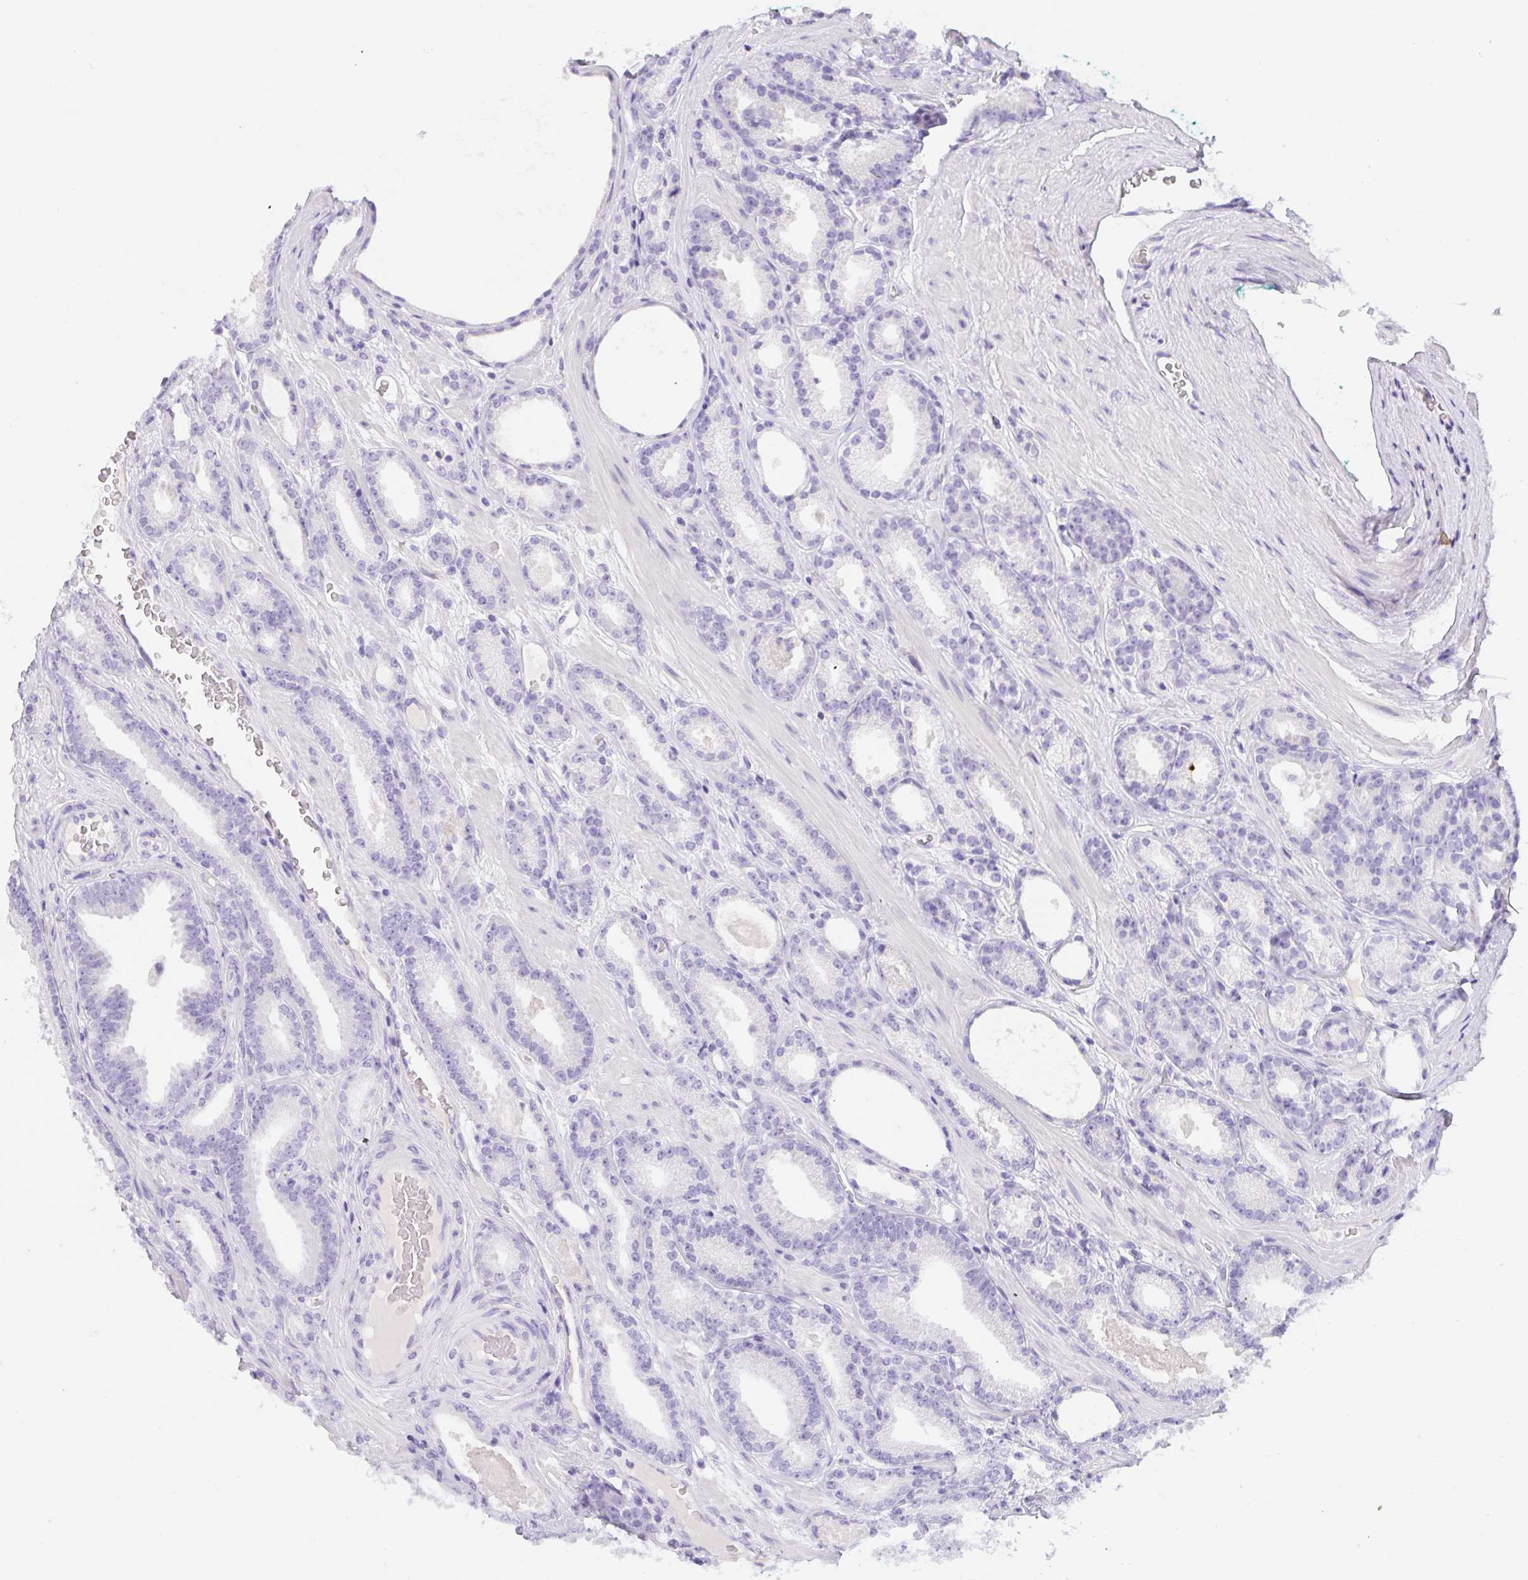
{"staining": {"intensity": "negative", "quantity": "none", "location": "none"}, "tissue": "prostate cancer", "cell_type": "Tumor cells", "image_type": "cancer", "snomed": [{"axis": "morphology", "description": "Adenocarcinoma, Low grade"}, {"axis": "topography", "description": "Prostate"}], "caption": "A micrograph of prostate cancer stained for a protein exhibits no brown staining in tumor cells.", "gene": "KLK8", "patient": {"sex": "male", "age": 61}}